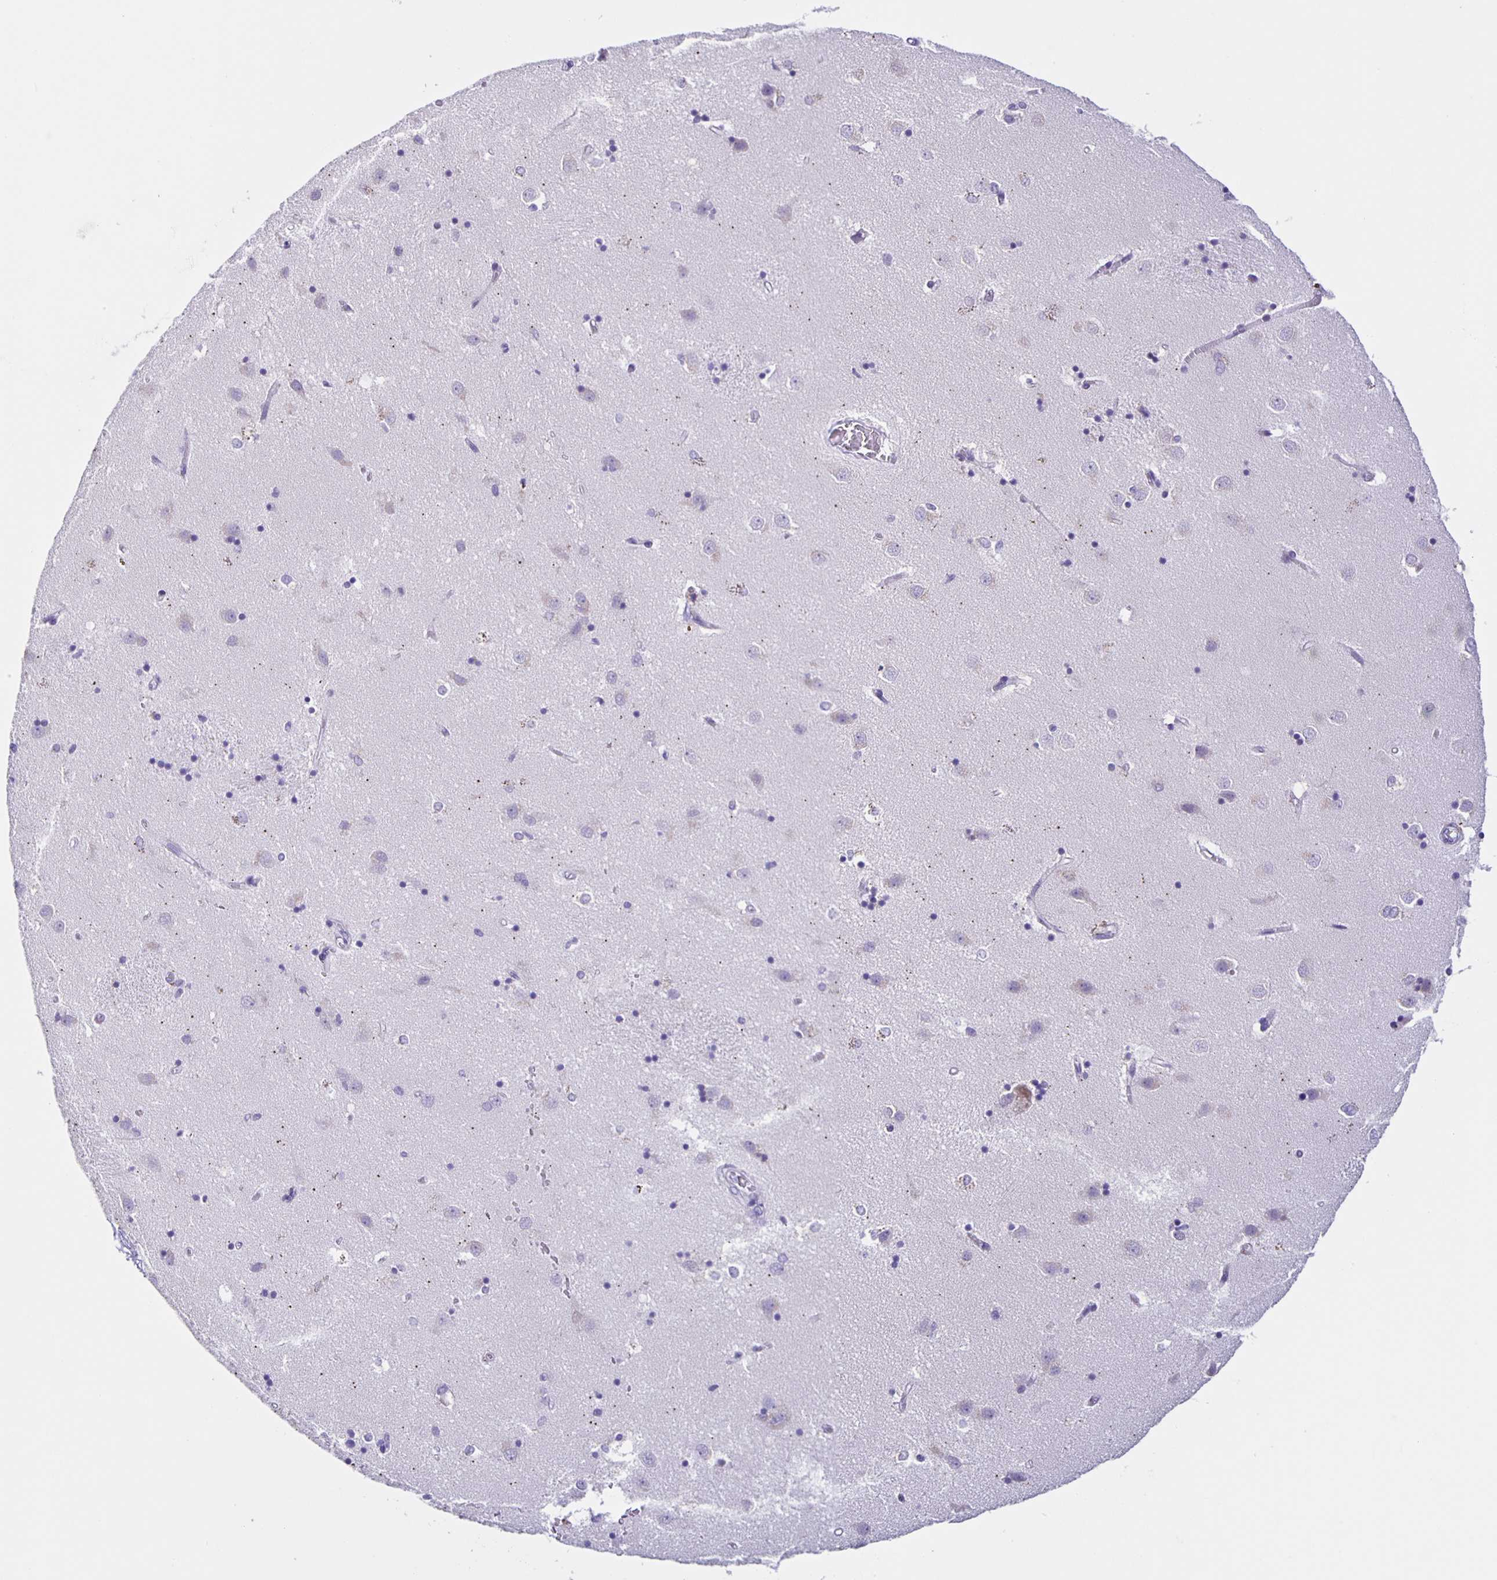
{"staining": {"intensity": "negative", "quantity": "none", "location": "none"}, "tissue": "caudate", "cell_type": "Glial cells", "image_type": "normal", "snomed": [{"axis": "morphology", "description": "Normal tissue, NOS"}, {"axis": "topography", "description": "Lateral ventricle wall"}], "caption": "Glial cells are negative for protein expression in unremarkable human caudate. (DAB immunohistochemistry visualized using brightfield microscopy, high magnification).", "gene": "SLC12A3", "patient": {"sex": "male", "age": 54}}